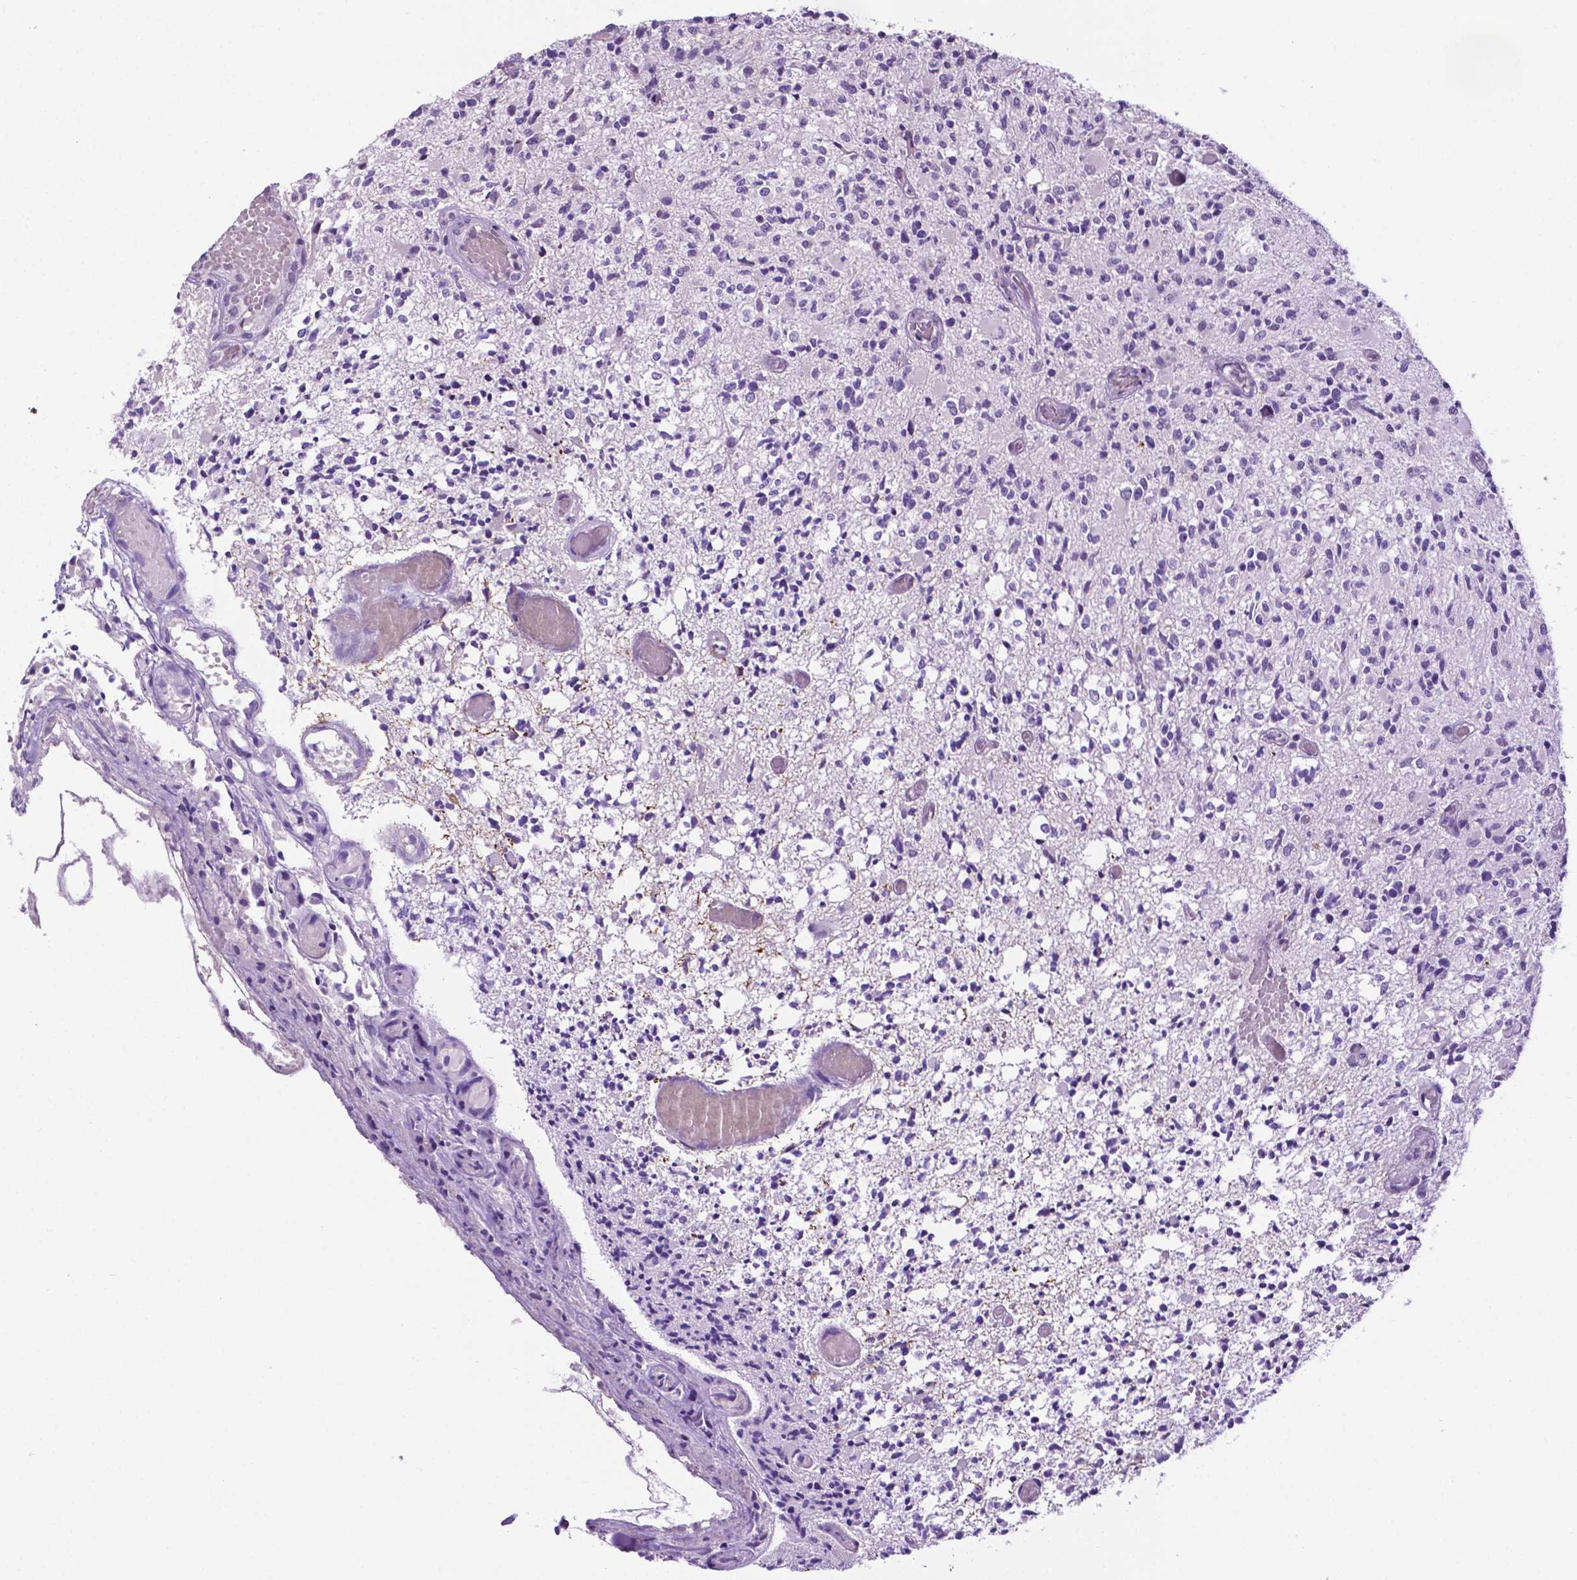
{"staining": {"intensity": "negative", "quantity": "none", "location": "none"}, "tissue": "glioma", "cell_type": "Tumor cells", "image_type": "cancer", "snomed": [{"axis": "morphology", "description": "Glioma, malignant, High grade"}, {"axis": "topography", "description": "Brain"}], "caption": "High magnification brightfield microscopy of malignant high-grade glioma stained with DAB (3,3'-diaminobenzidine) (brown) and counterstained with hematoxylin (blue): tumor cells show no significant positivity.", "gene": "MMP27", "patient": {"sex": "female", "age": 63}}